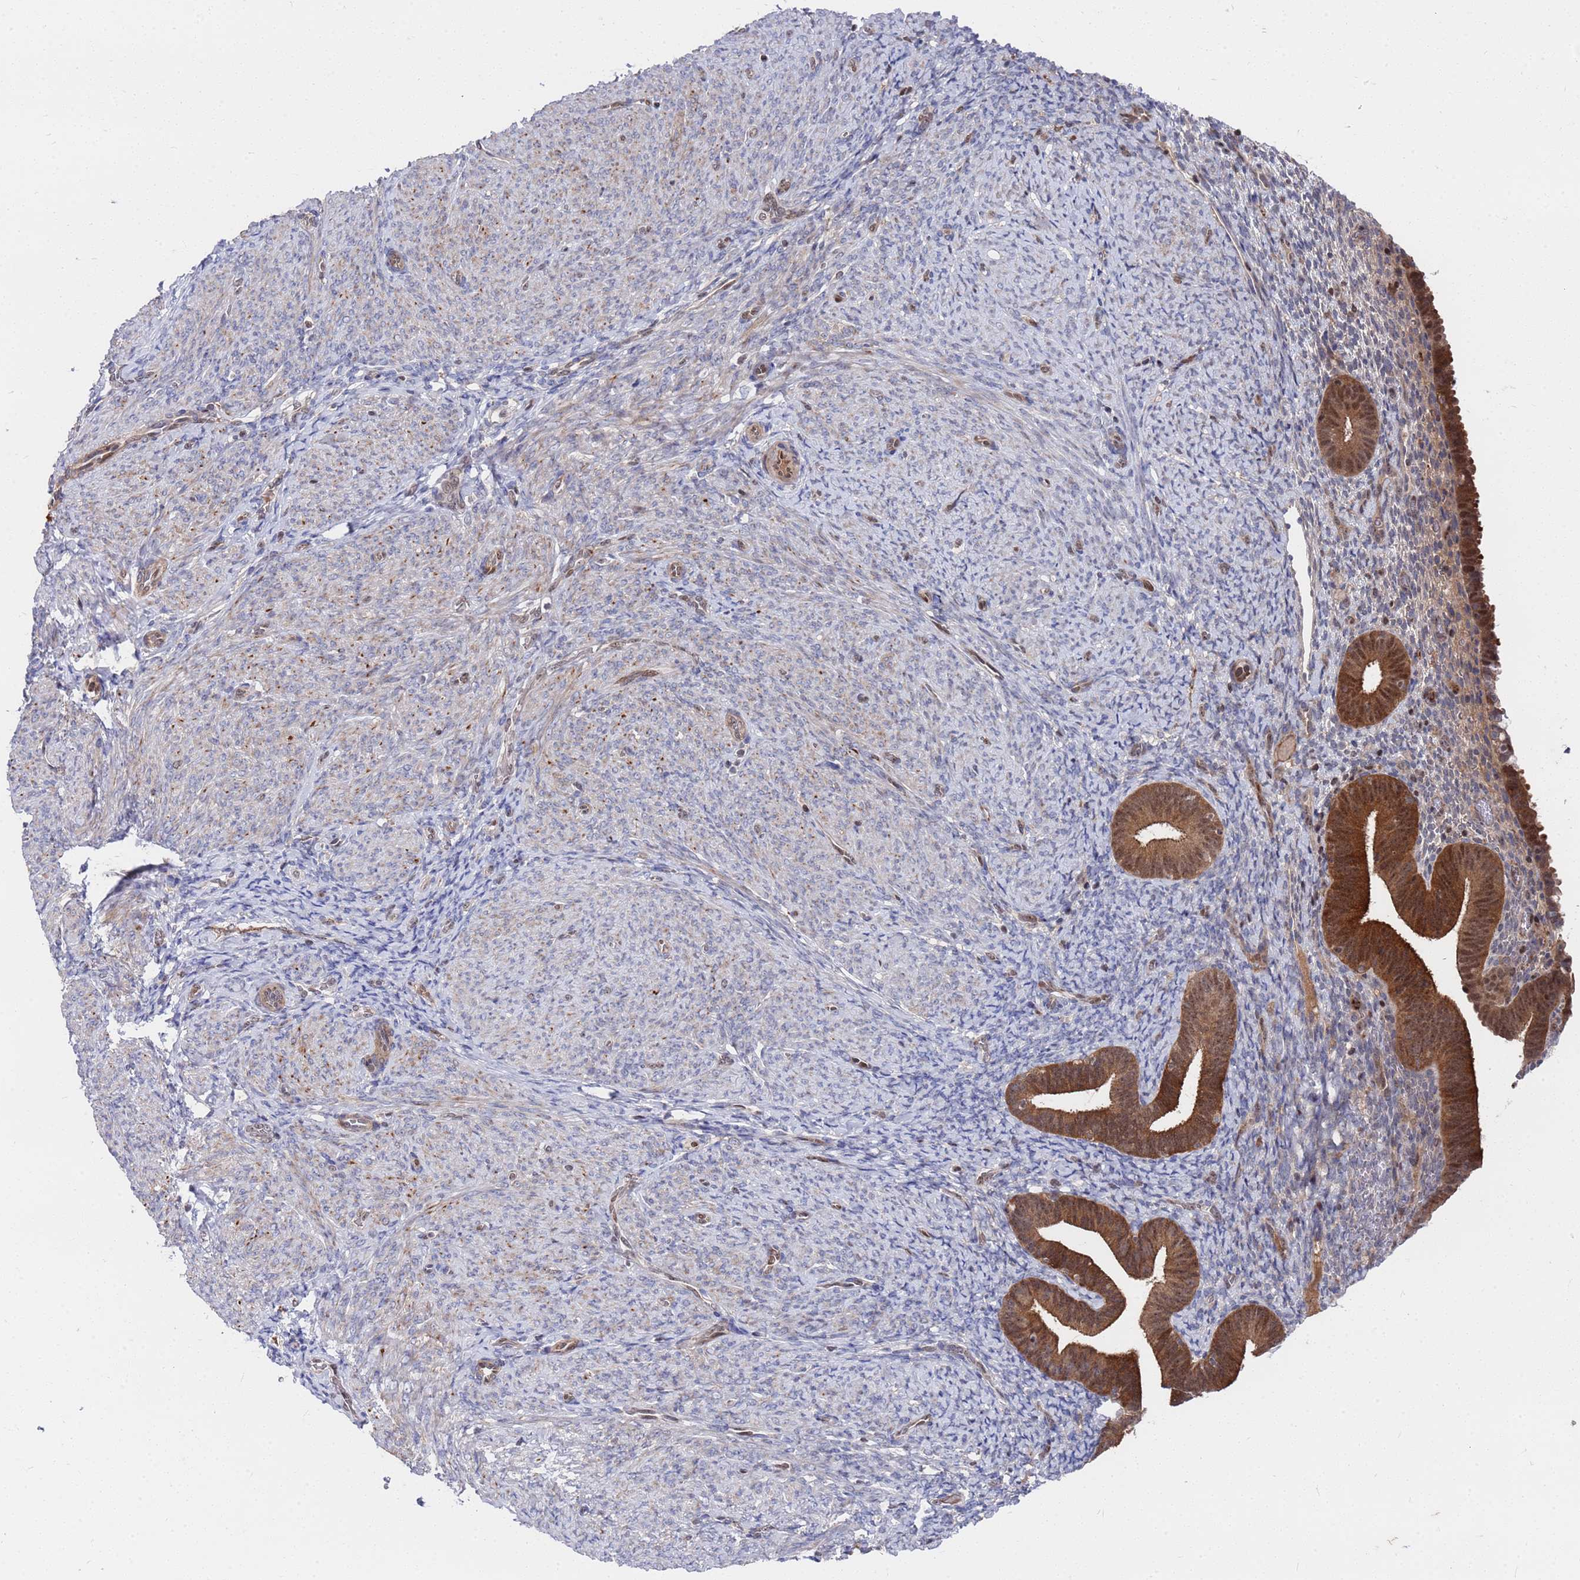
{"staining": {"intensity": "negative", "quantity": "none", "location": "none"}, "tissue": "endometrium", "cell_type": "Cells in endometrial stroma", "image_type": "normal", "snomed": [{"axis": "morphology", "description": "Normal tissue, NOS"}, {"axis": "topography", "description": "Endometrium"}], "caption": "Immunohistochemistry (IHC) micrograph of normal endometrium: human endometrium stained with DAB (3,3'-diaminobenzidine) demonstrates no significant protein positivity in cells in endometrial stroma.", "gene": "TMBIM6", "patient": {"sex": "female", "age": 65}}